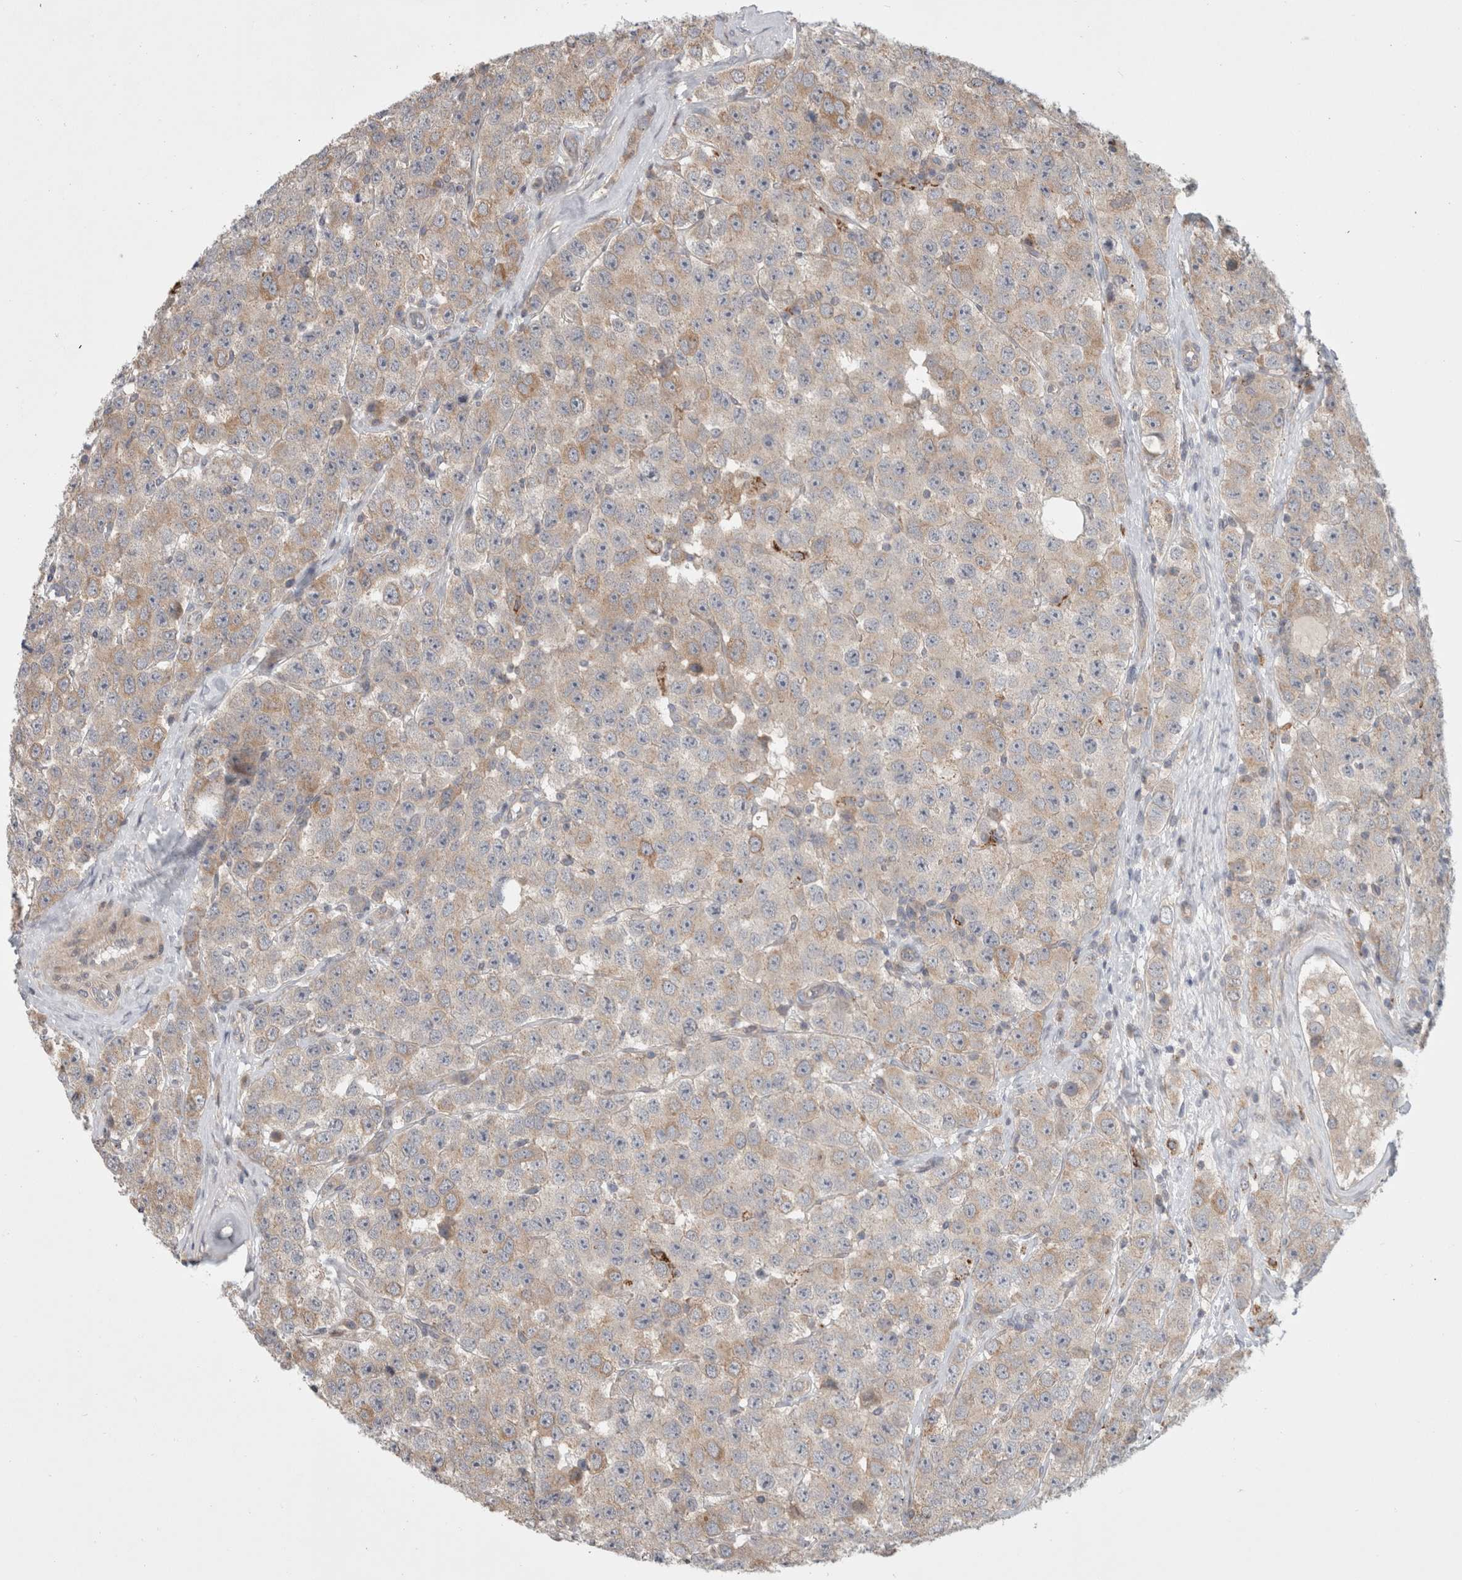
{"staining": {"intensity": "weak", "quantity": "<25%", "location": "cytoplasmic/membranous"}, "tissue": "testis cancer", "cell_type": "Tumor cells", "image_type": "cancer", "snomed": [{"axis": "morphology", "description": "Seminoma, NOS"}, {"axis": "morphology", "description": "Carcinoma, Embryonal, NOS"}, {"axis": "topography", "description": "Testis"}], "caption": "The image demonstrates no significant positivity in tumor cells of testis cancer (seminoma).", "gene": "HROB", "patient": {"sex": "male", "age": 28}}